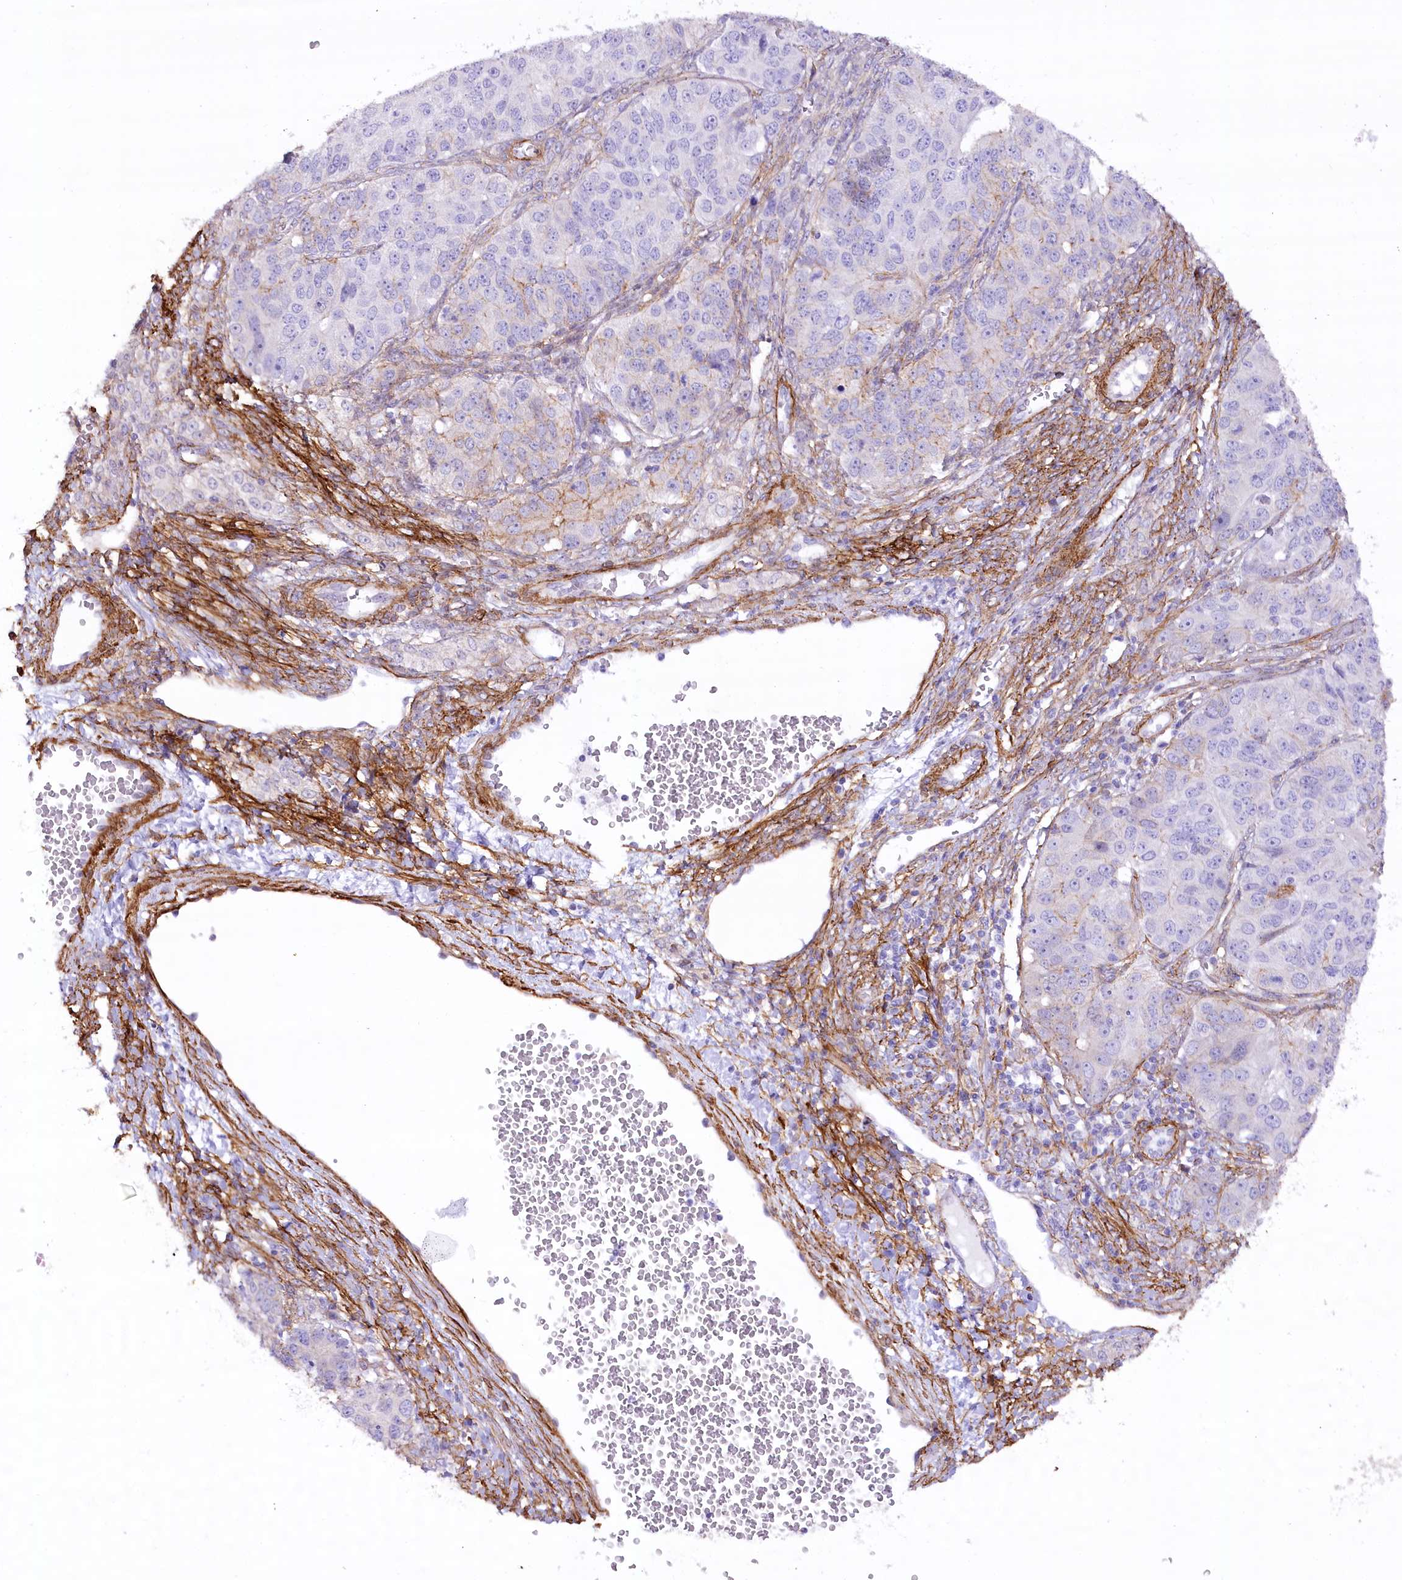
{"staining": {"intensity": "negative", "quantity": "none", "location": "none"}, "tissue": "ovarian cancer", "cell_type": "Tumor cells", "image_type": "cancer", "snomed": [{"axis": "morphology", "description": "Carcinoma, endometroid"}, {"axis": "topography", "description": "Ovary"}], "caption": "An immunohistochemistry (IHC) histopathology image of ovarian cancer (endometroid carcinoma) is shown. There is no staining in tumor cells of ovarian cancer (endometroid carcinoma). The staining is performed using DAB (3,3'-diaminobenzidine) brown chromogen with nuclei counter-stained in using hematoxylin.", "gene": "SYNPO2", "patient": {"sex": "female", "age": 51}}